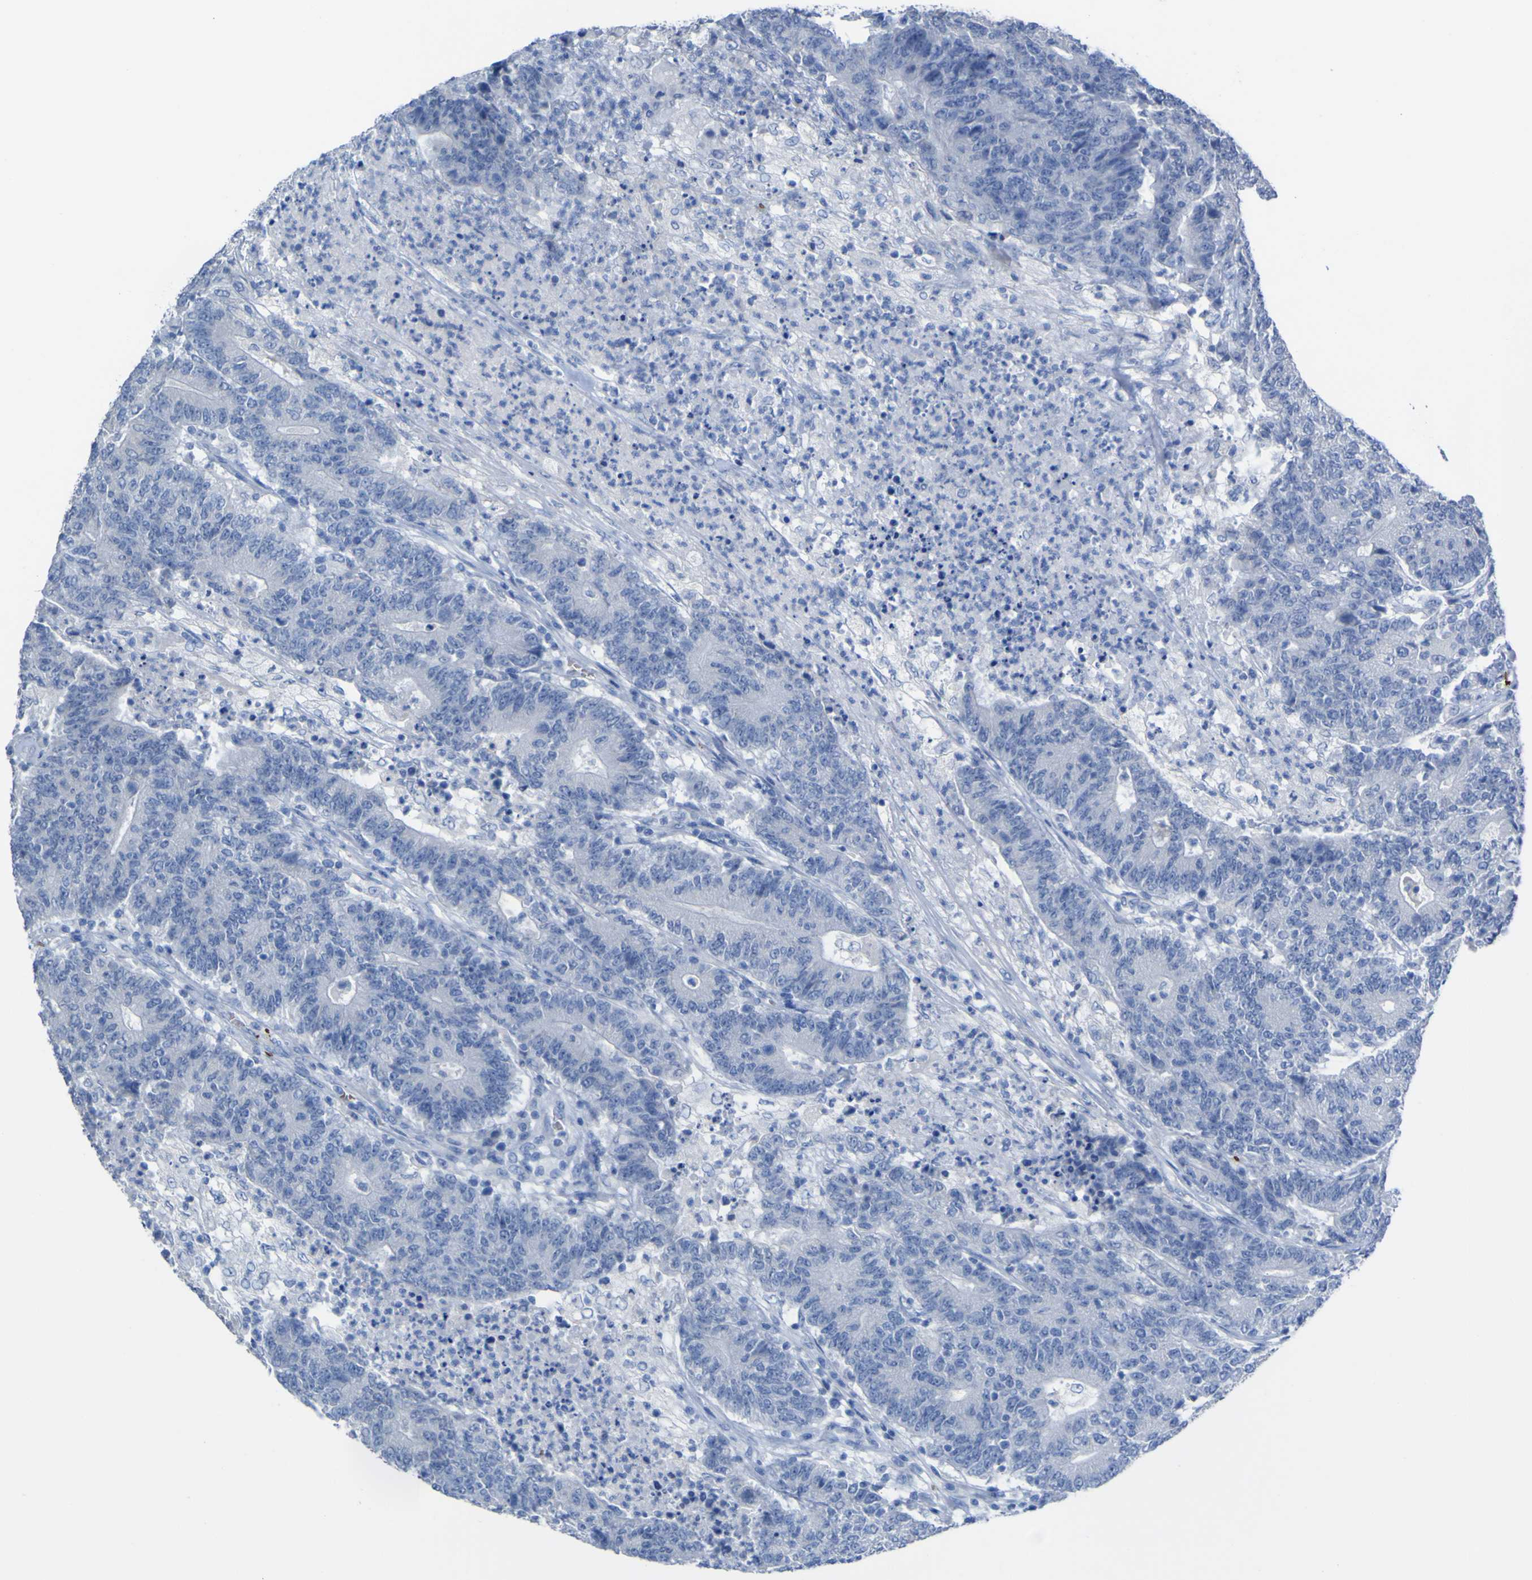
{"staining": {"intensity": "negative", "quantity": "none", "location": "none"}, "tissue": "colorectal cancer", "cell_type": "Tumor cells", "image_type": "cancer", "snomed": [{"axis": "morphology", "description": "Normal tissue, NOS"}, {"axis": "morphology", "description": "Adenocarcinoma, NOS"}, {"axis": "topography", "description": "Colon"}], "caption": "Immunohistochemistry image of neoplastic tissue: human colorectal adenocarcinoma stained with DAB (3,3'-diaminobenzidine) displays no significant protein positivity in tumor cells. Brightfield microscopy of immunohistochemistry stained with DAB (3,3'-diaminobenzidine) (brown) and hematoxylin (blue), captured at high magnification.", "gene": "GCM1", "patient": {"sex": "female", "age": 75}}